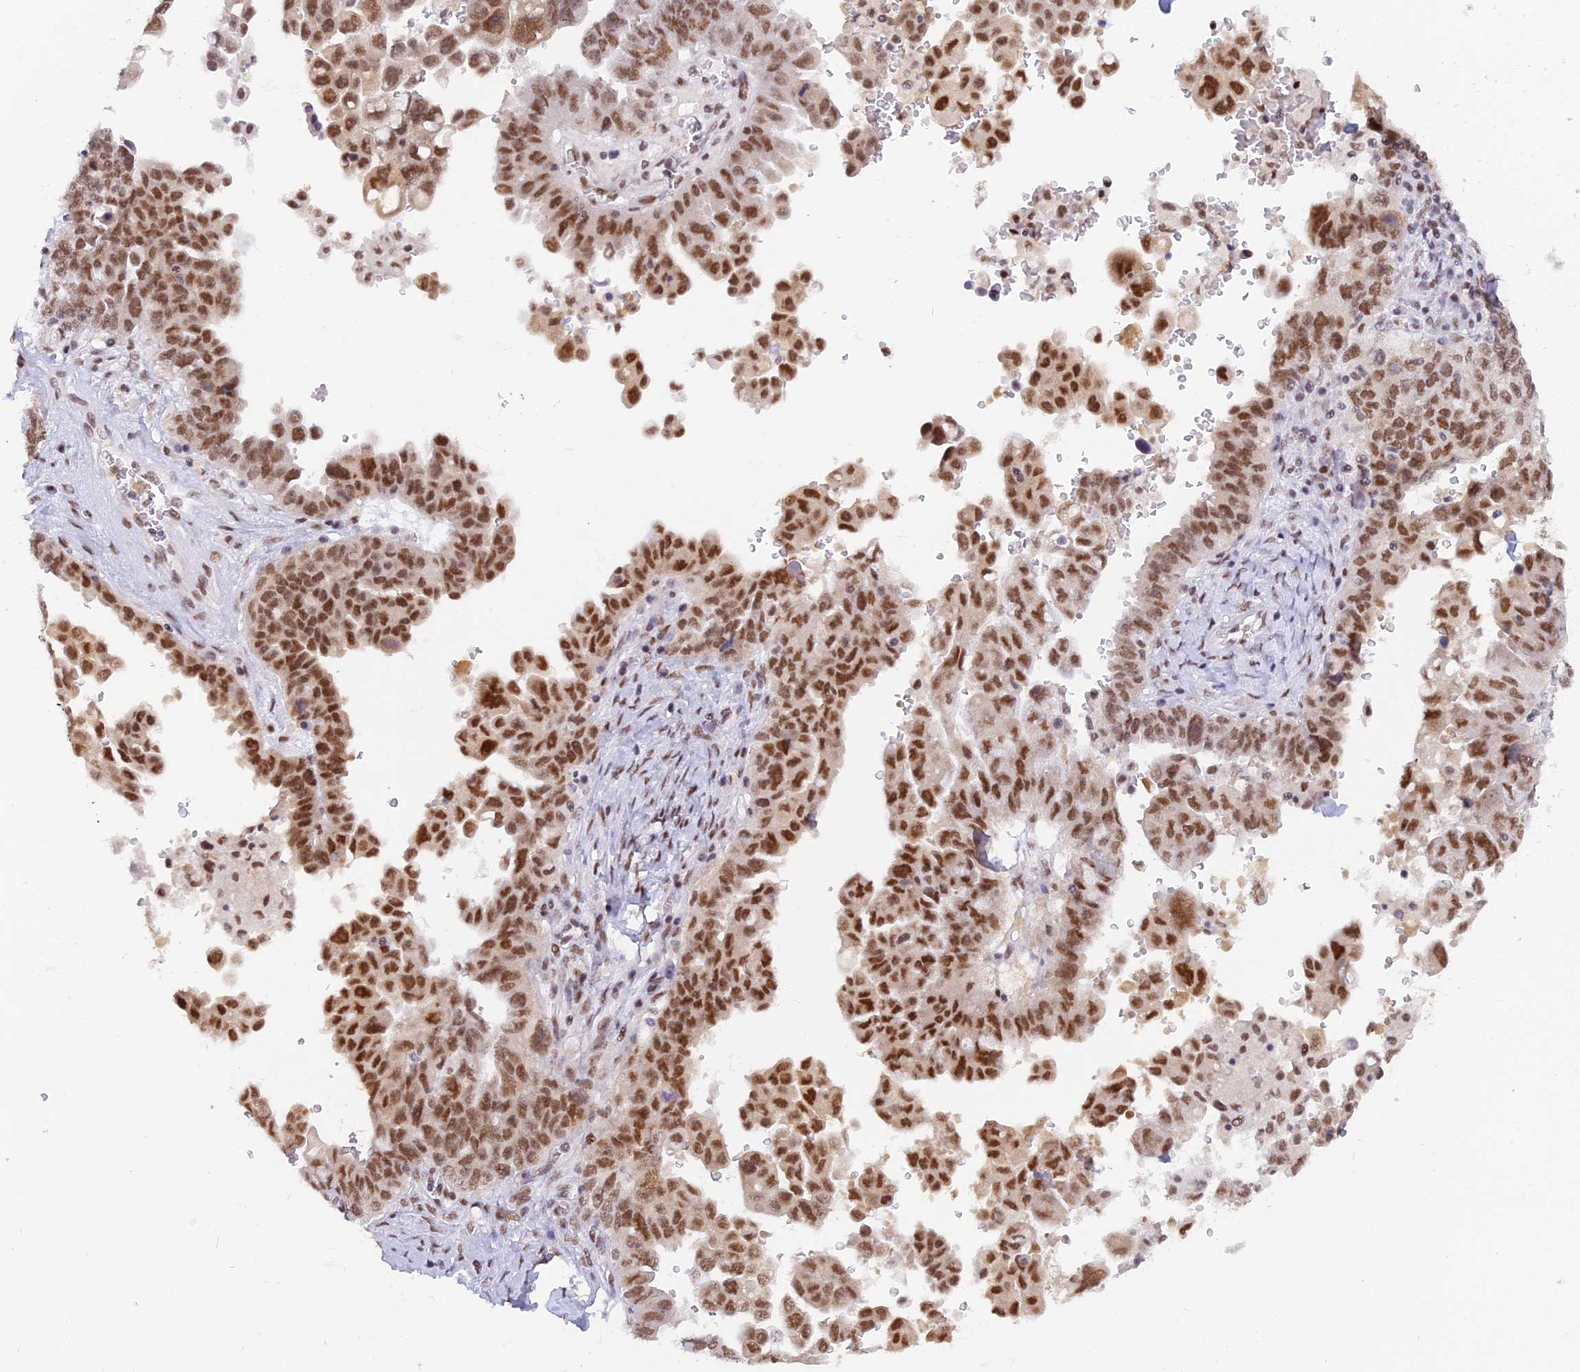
{"staining": {"intensity": "moderate", "quantity": ">75%", "location": "nuclear"}, "tissue": "ovarian cancer", "cell_type": "Tumor cells", "image_type": "cancer", "snomed": [{"axis": "morphology", "description": "Carcinoma, endometroid"}, {"axis": "topography", "description": "Ovary"}], "caption": "Immunohistochemical staining of ovarian cancer reveals moderate nuclear protein positivity in approximately >75% of tumor cells.", "gene": "DPY30", "patient": {"sex": "female", "age": 62}}